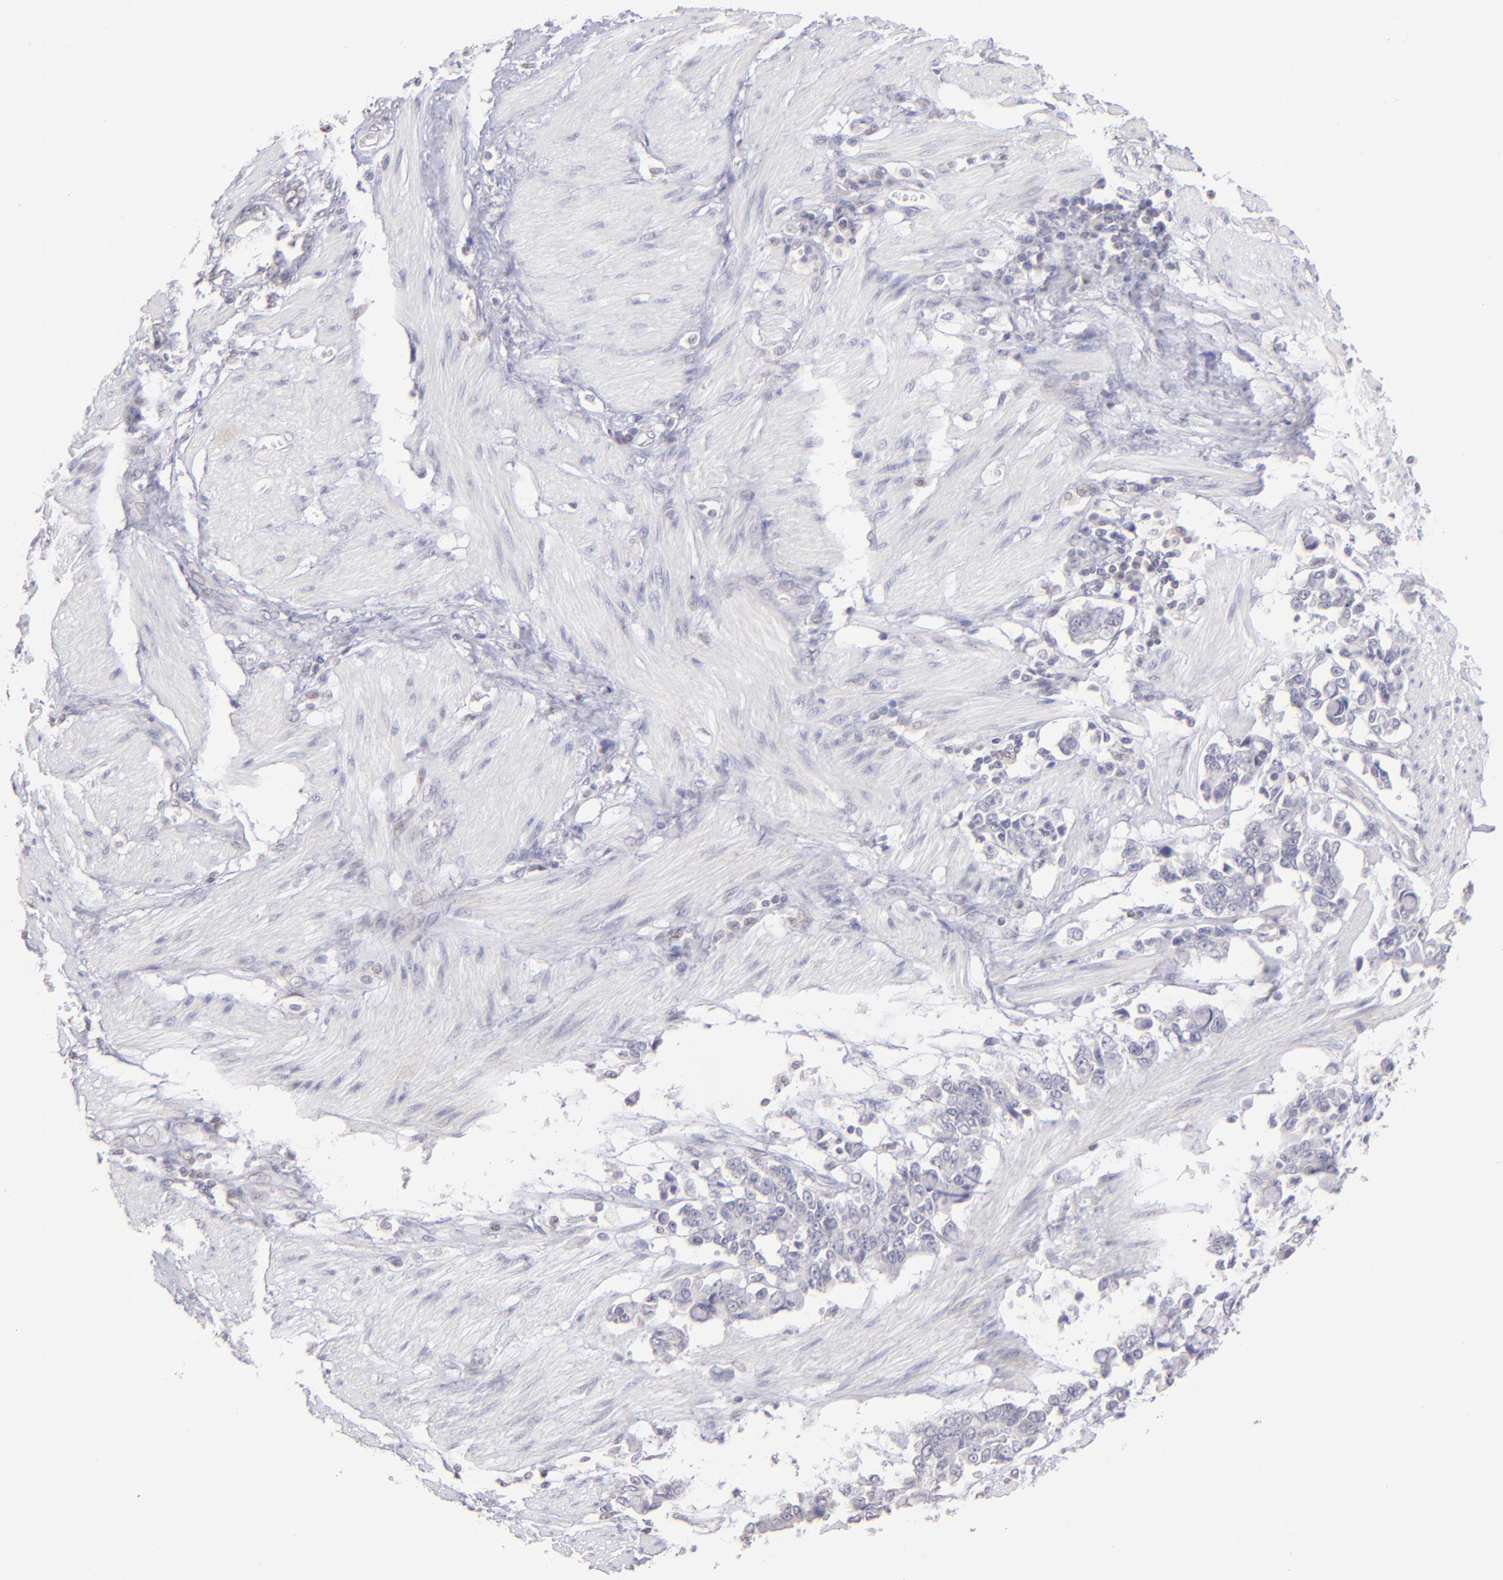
{"staining": {"intensity": "negative", "quantity": "none", "location": "none"}, "tissue": "stomach cancer", "cell_type": "Tumor cells", "image_type": "cancer", "snomed": [{"axis": "morphology", "description": "Adenocarcinoma, NOS"}, {"axis": "topography", "description": "Stomach"}], "caption": "Immunohistochemistry image of neoplastic tissue: adenocarcinoma (stomach) stained with DAB displays no significant protein positivity in tumor cells.", "gene": "MAGEA1", "patient": {"sex": "male", "age": 78}}